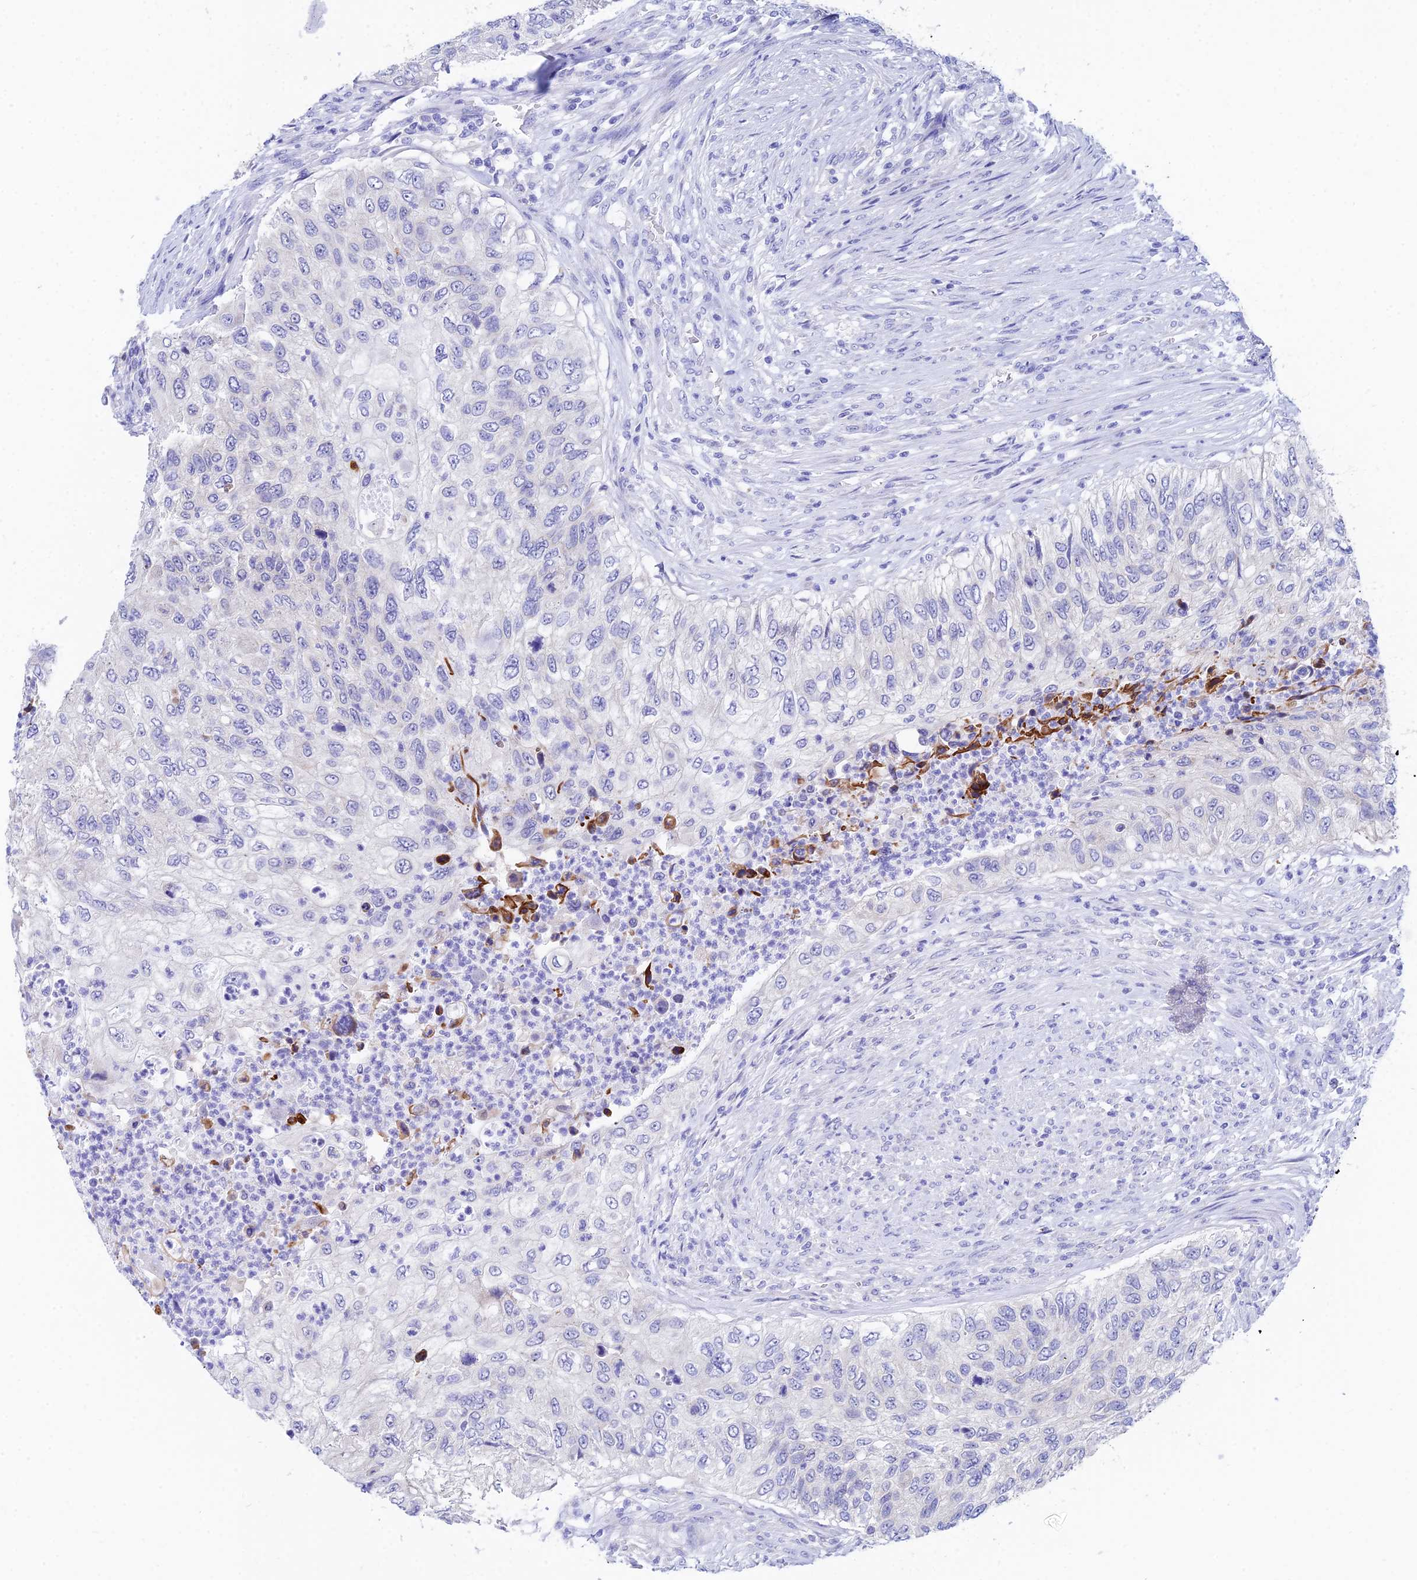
{"staining": {"intensity": "negative", "quantity": "none", "location": "none"}, "tissue": "urothelial cancer", "cell_type": "Tumor cells", "image_type": "cancer", "snomed": [{"axis": "morphology", "description": "Urothelial carcinoma, High grade"}, {"axis": "topography", "description": "Urinary bladder"}], "caption": "Immunohistochemical staining of human high-grade urothelial carcinoma shows no significant expression in tumor cells.", "gene": "CEP41", "patient": {"sex": "female", "age": 60}}